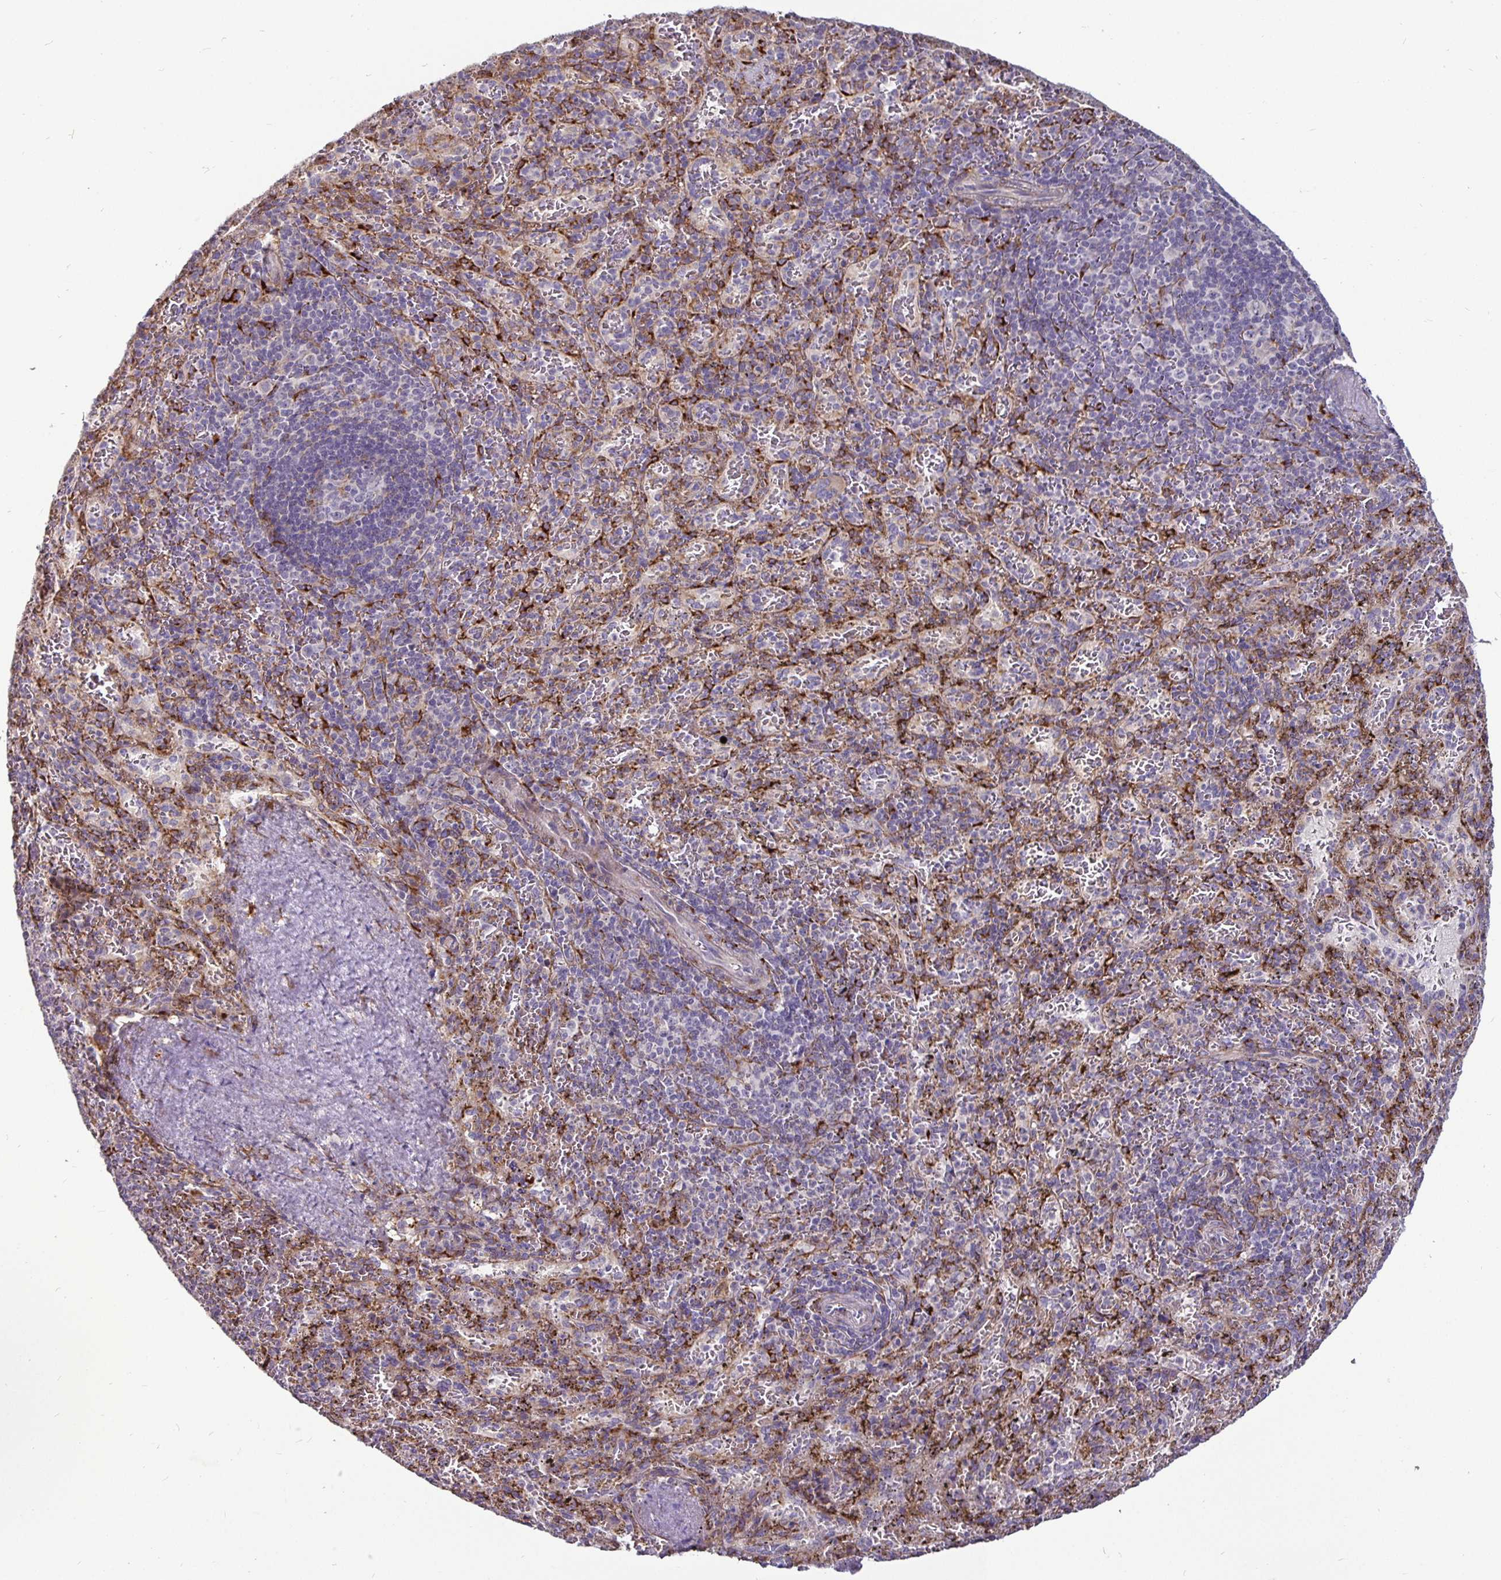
{"staining": {"intensity": "moderate", "quantity": "<25%", "location": "cytoplasmic/membranous"}, "tissue": "spleen", "cell_type": "Cells in red pulp", "image_type": "normal", "snomed": [{"axis": "morphology", "description": "Normal tissue, NOS"}, {"axis": "topography", "description": "Spleen"}], "caption": "Spleen stained with immunohistochemistry exhibits moderate cytoplasmic/membranous positivity in approximately <25% of cells in red pulp.", "gene": "P4HA2", "patient": {"sex": "male", "age": 57}}